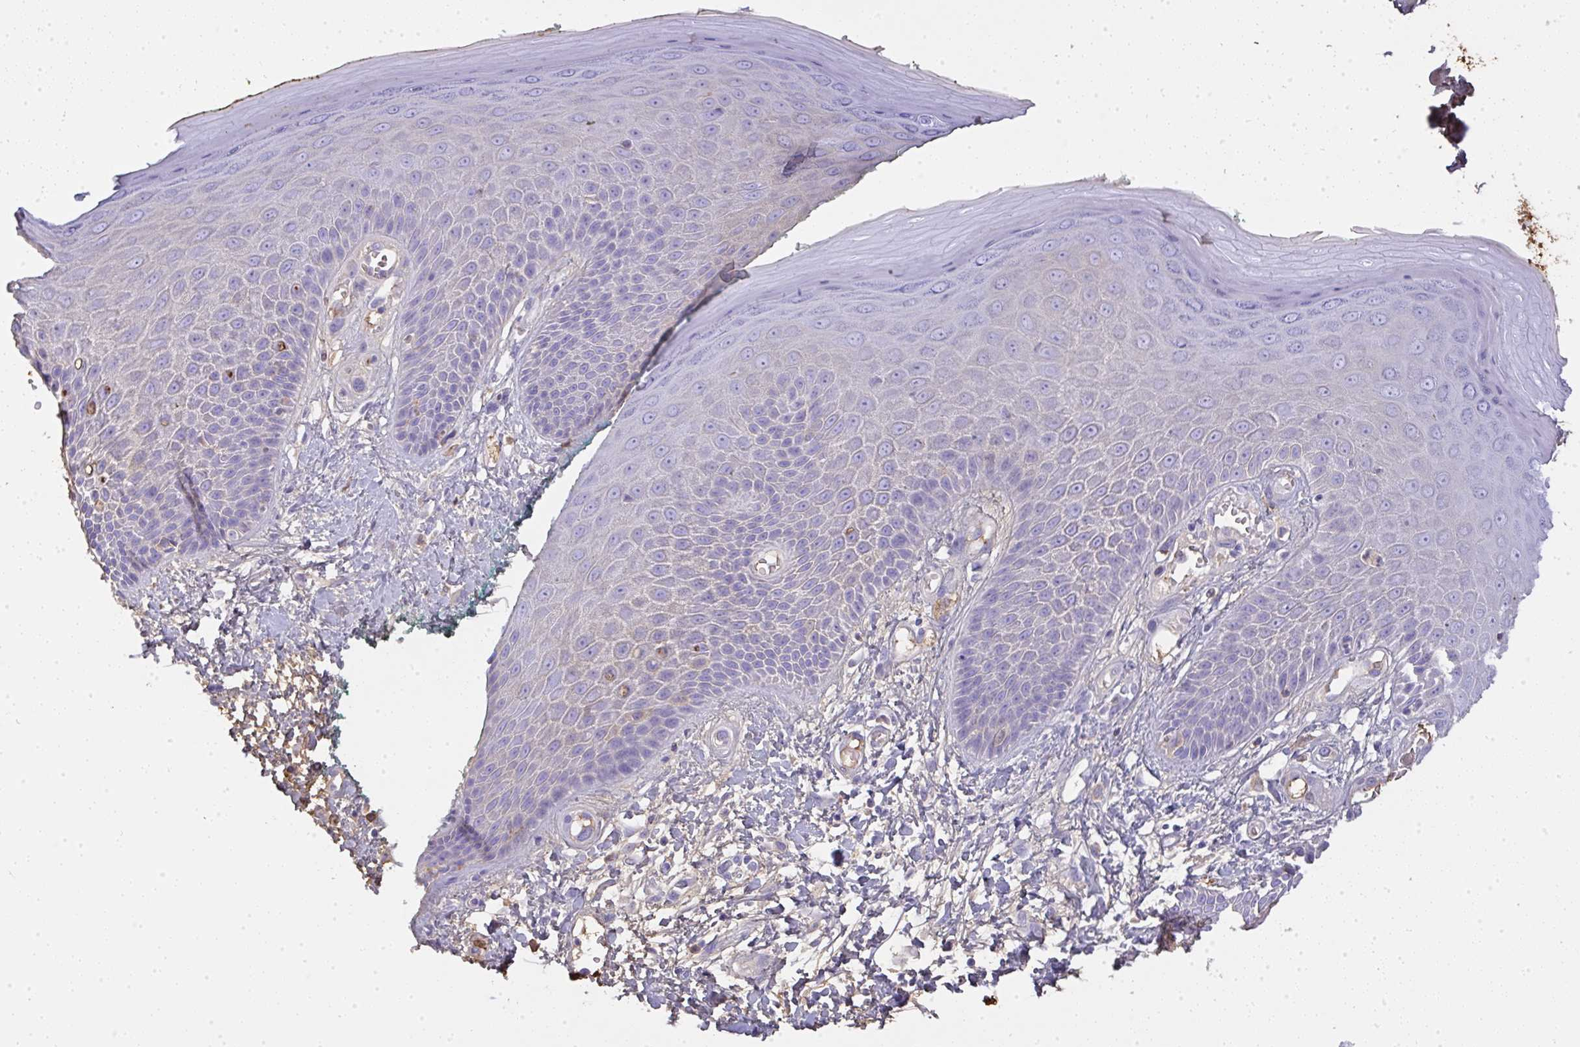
{"staining": {"intensity": "weak", "quantity": "<25%", "location": "cytoplasmic/membranous"}, "tissue": "skin", "cell_type": "Epidermal cells", "image_type": "normal", "snomed": [{"axis": "morphology", "description": "Normal tissue, NOS"}, {"axis": "topography", "description": "Anal"}, {"axis": "topography", "description": "Peripheral nerve tissue"}], "caption": "The photomicrograph displays no staining of epidermal cells in normal skin. (DAB (3,3'-diaminobenzidine) immunohistochemistry (IHC) with hematoxylin counter stain).", "gene": "SMYD5", "patient": {"sex": "male", "age": 78}}